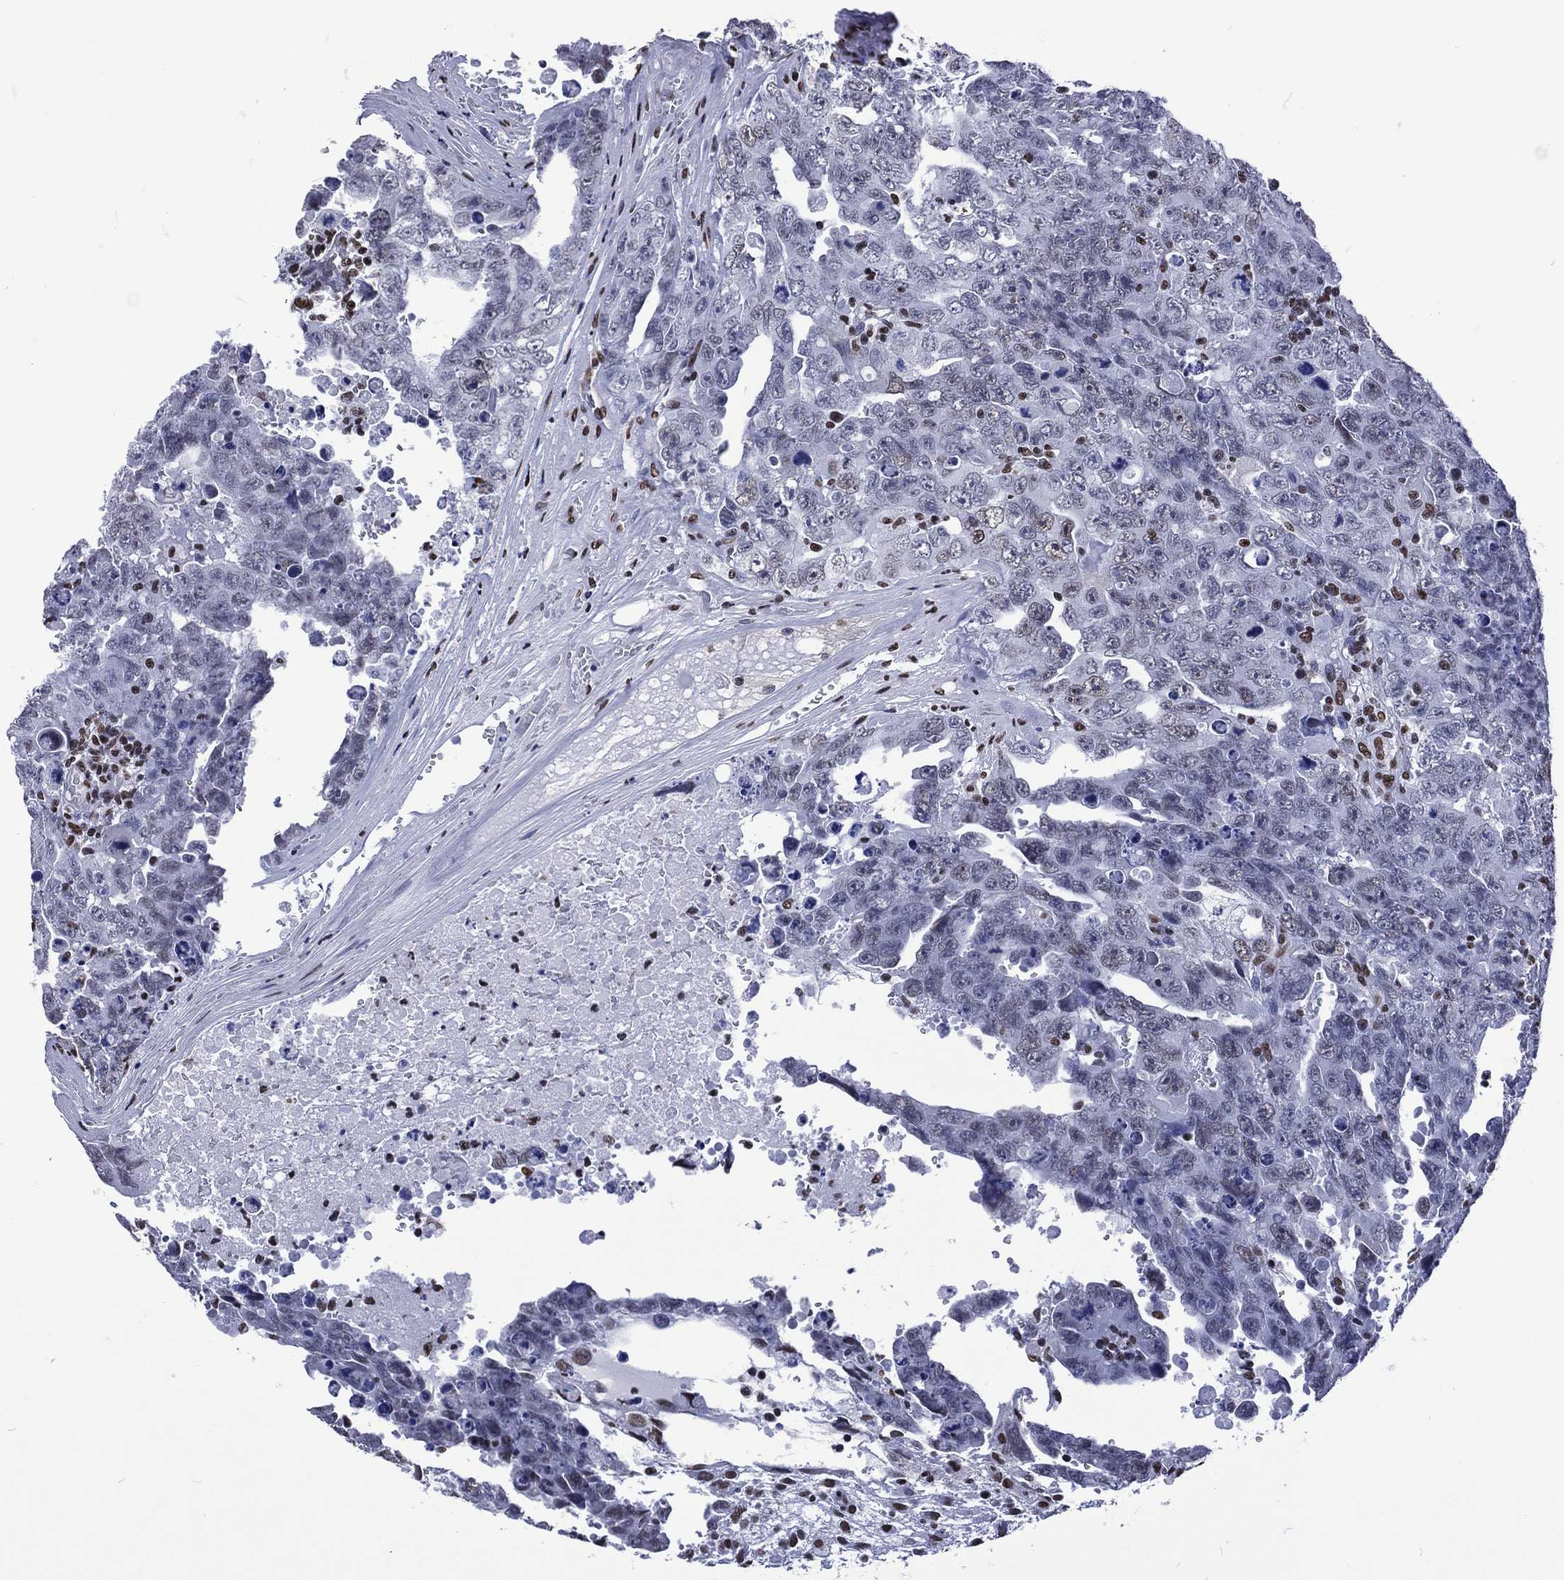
{"staining": {"intensity": "weak", "quantity": "<25%", "location": "nuclear"}, "tissue": "testis cancer", "cell_type": "Tumor cells", "image_type": "cancer", "snomed": [{"axis": "morphology", "description": "Carcinoma, Embryonal, NOS"}, {"axis": "topography", "description": "Testis"}], "caption": "Immunohistochemistry micrograph of neoplastic tissue: human testis embryonal carcinoma stained with DAB (3,3'-diaminobenzidine) exhibits no significant protein positivity in tumor cells.", "gene": "RETREG2", "patient": {"sex": "male", "age": 24}}